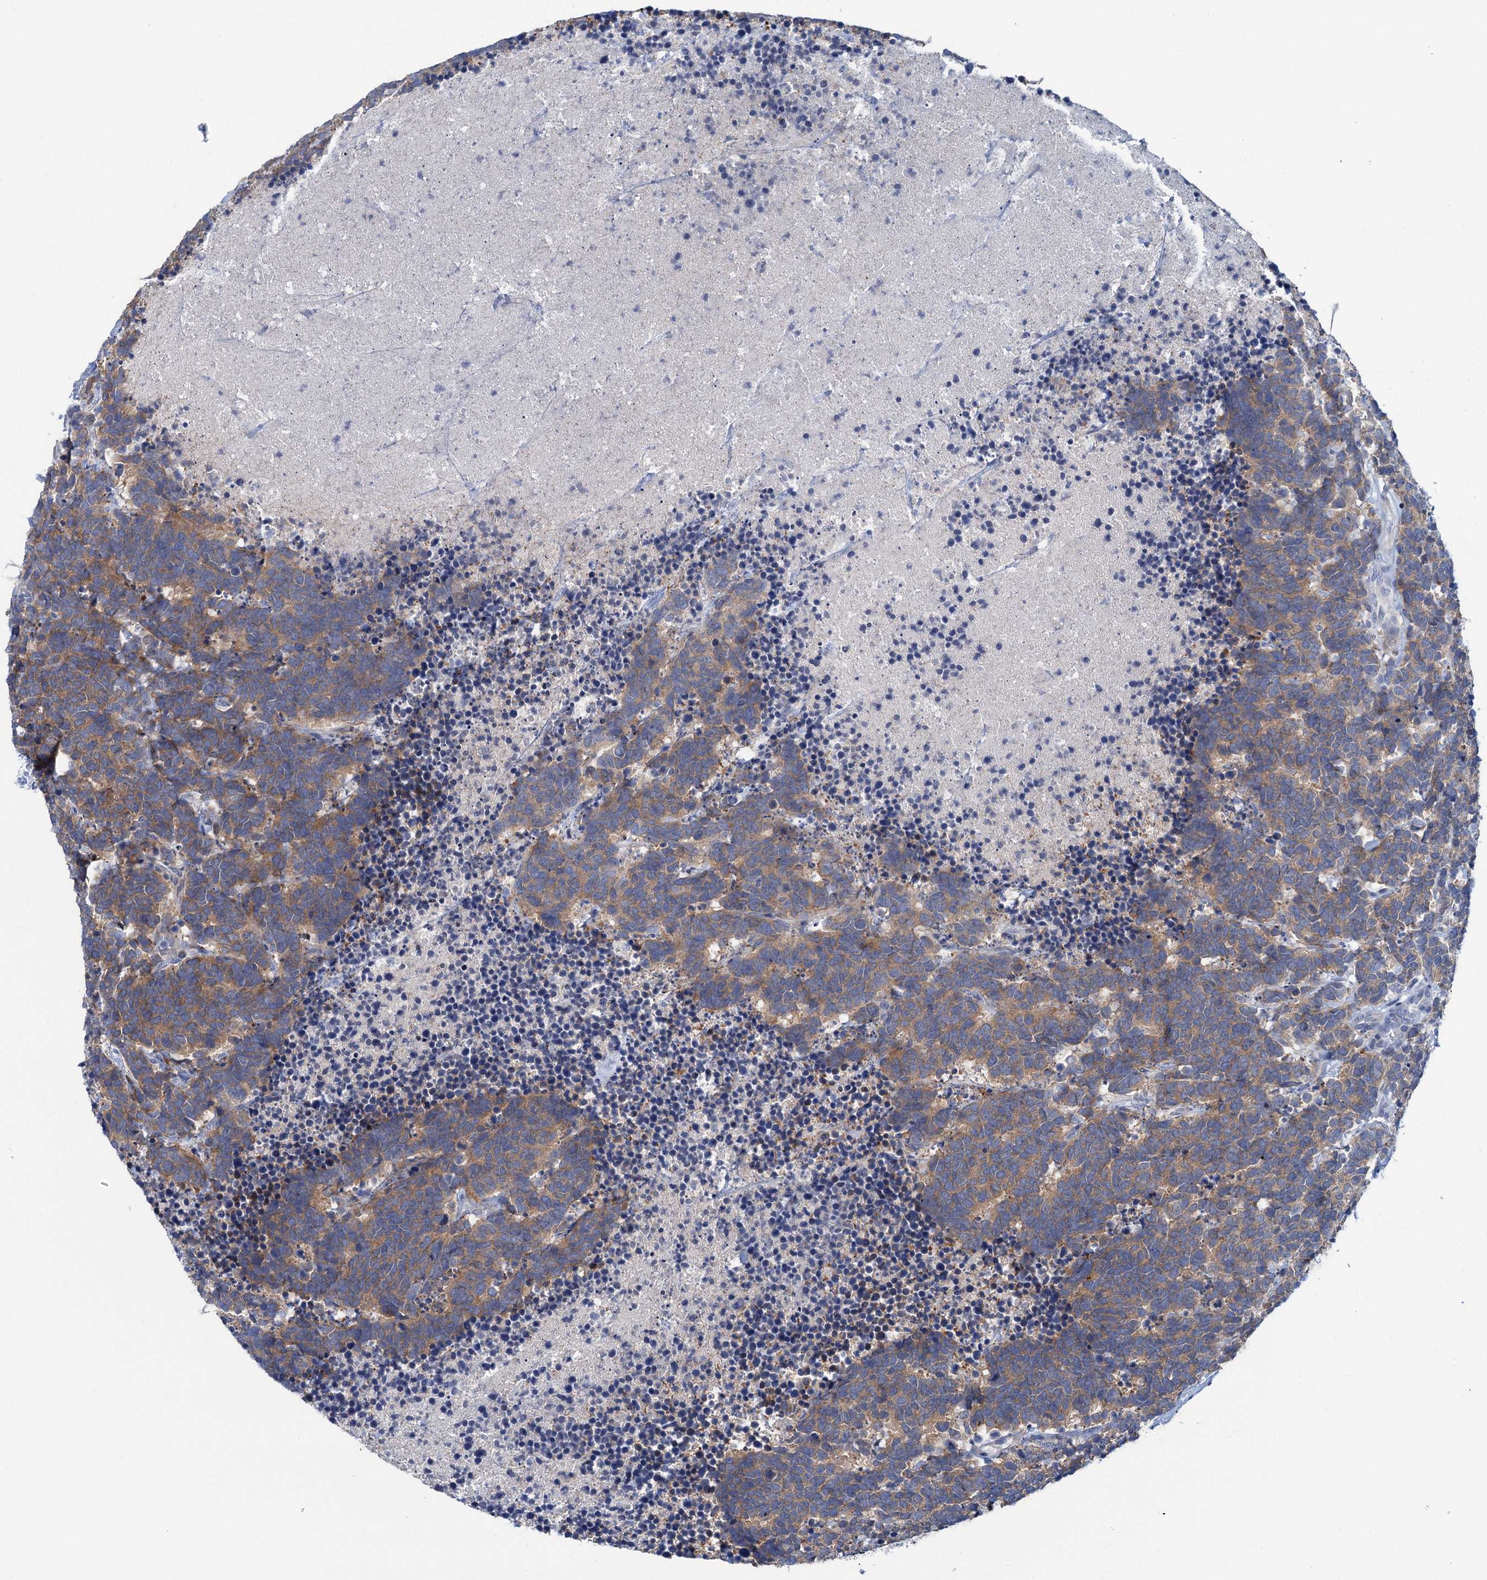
{"staining": {"intensity": "moderate", "quantity": "25%-75%", "location": "cytoplasmic/membranous"}, "tissue": "carcinoid", "cell_type": "Tumor cells", "image_type": "cancer", "snomed": [{"axis": "morphology", "description": "Carcinoma, NOS"}, {"axis": "morphology", "description": "Carcinoid, malignant, NOS"}, {"axis": "topography", "description": "Urinary bladder"}], "caption": "The image displays immunohistochemical staining of carcinoid. There is moderate cytoplasmic/membranous staining is seen in about 25%-75% of tumor cells.", "gene": "CHDH", "patient": {"sex": "male", "age": 57}}